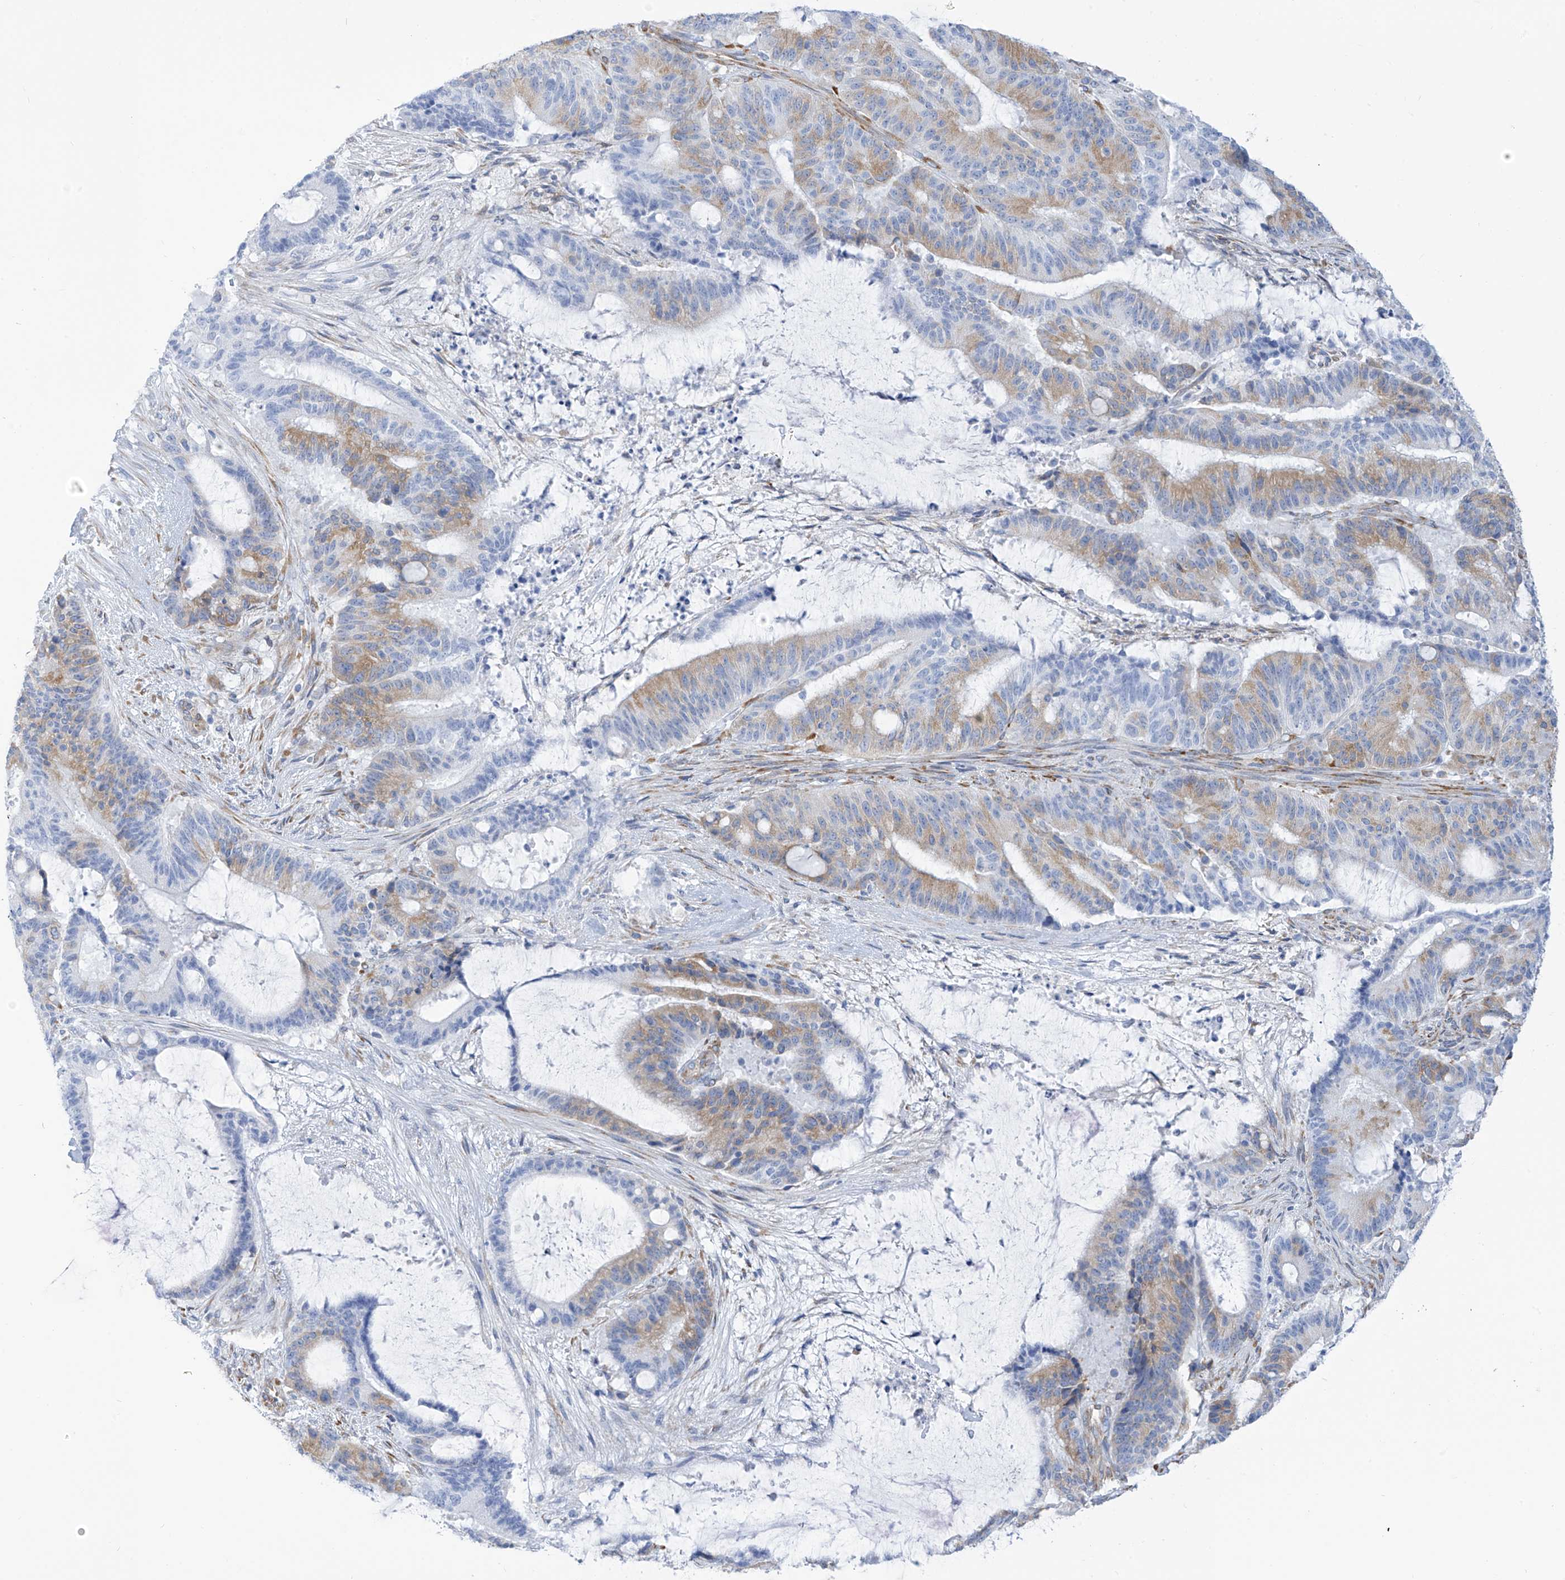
{"staining": {"intensity": "moderate", "quantity": "25%-75%", "location": "cytoplasmic/membranous"}, "tissue": "liver cancer", "cell_type": "Tumor cells", "image_type": "cancer", "snomed": [{"axis": "morphology", "description": "Normal tissue, NOS"}, {"axis": "morphology", "description": "Cholangiocarcinoma"}, {"axis": "topography", "description": "Liver"}, {"axis": "topography", "description": "Peripheral nerve tissue"}], "caption": "A brown stain labels moderate cytoplasmic/membranous expression of a protein in liver cancer (cholangiocarcinoma) tumor cells.", "gene": "RCN2", "patient": {"sex": "female", "age": 73}}